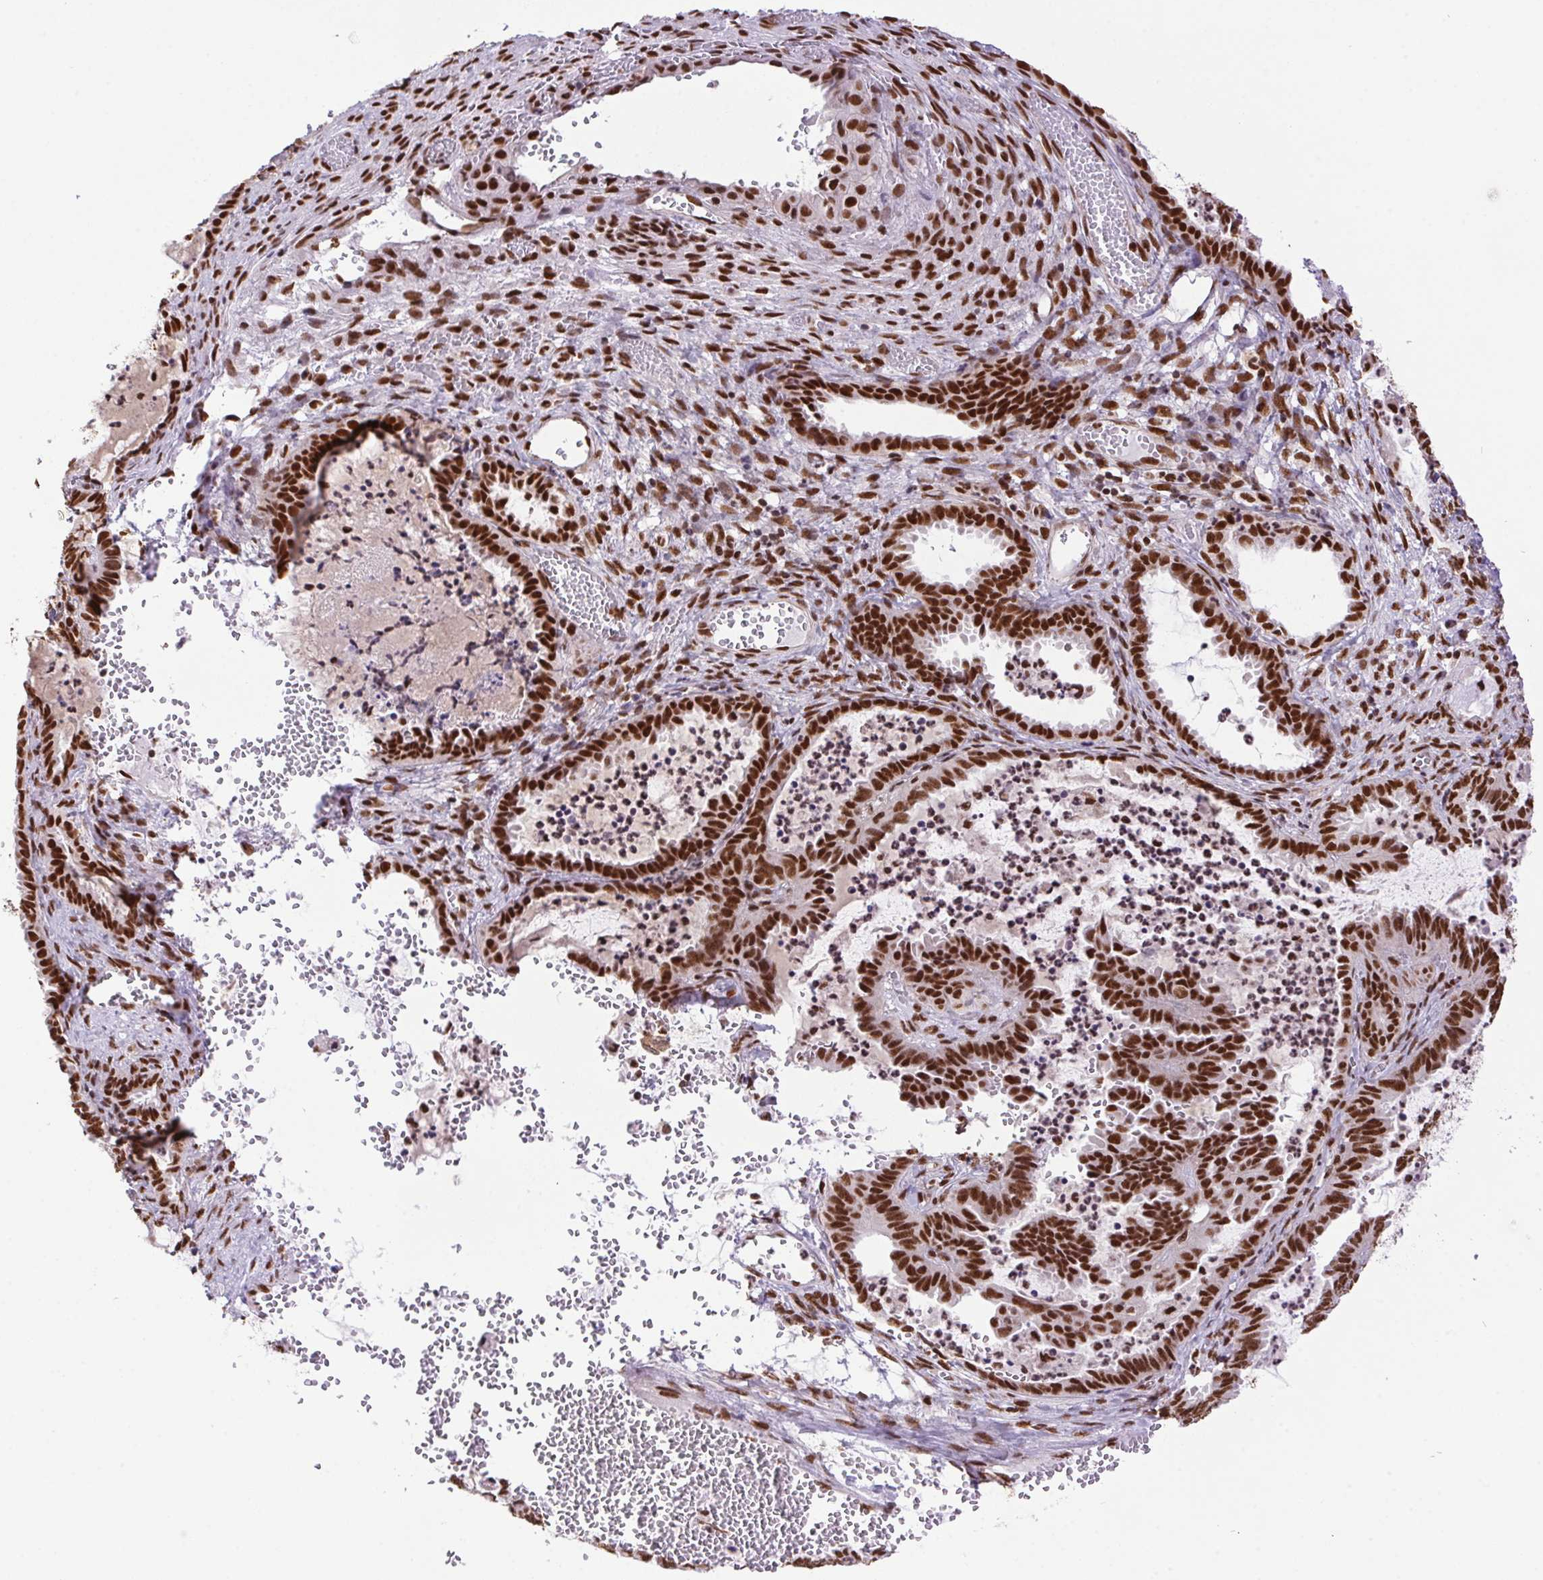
{"staining": {"intensity": "strong", "quantity": ">75%", "location": "nuclear"}, "tissue": "ovarian cancer", "cell_type": "Tumor cells", "image_type": "cancer", "snomed": [{"axis": "morphology", "description": "Carcinoma, endometroid"}, {"axis": "topography", "description": "Ovary"}], "caption": "Ovarian cancer stained with DAB immunohistochemistry displays high levels of strong nuclear positivity in about >75% of tumor cells.", "gene": "ZNF207", "patient": {"sex": "female", "age": 70}}